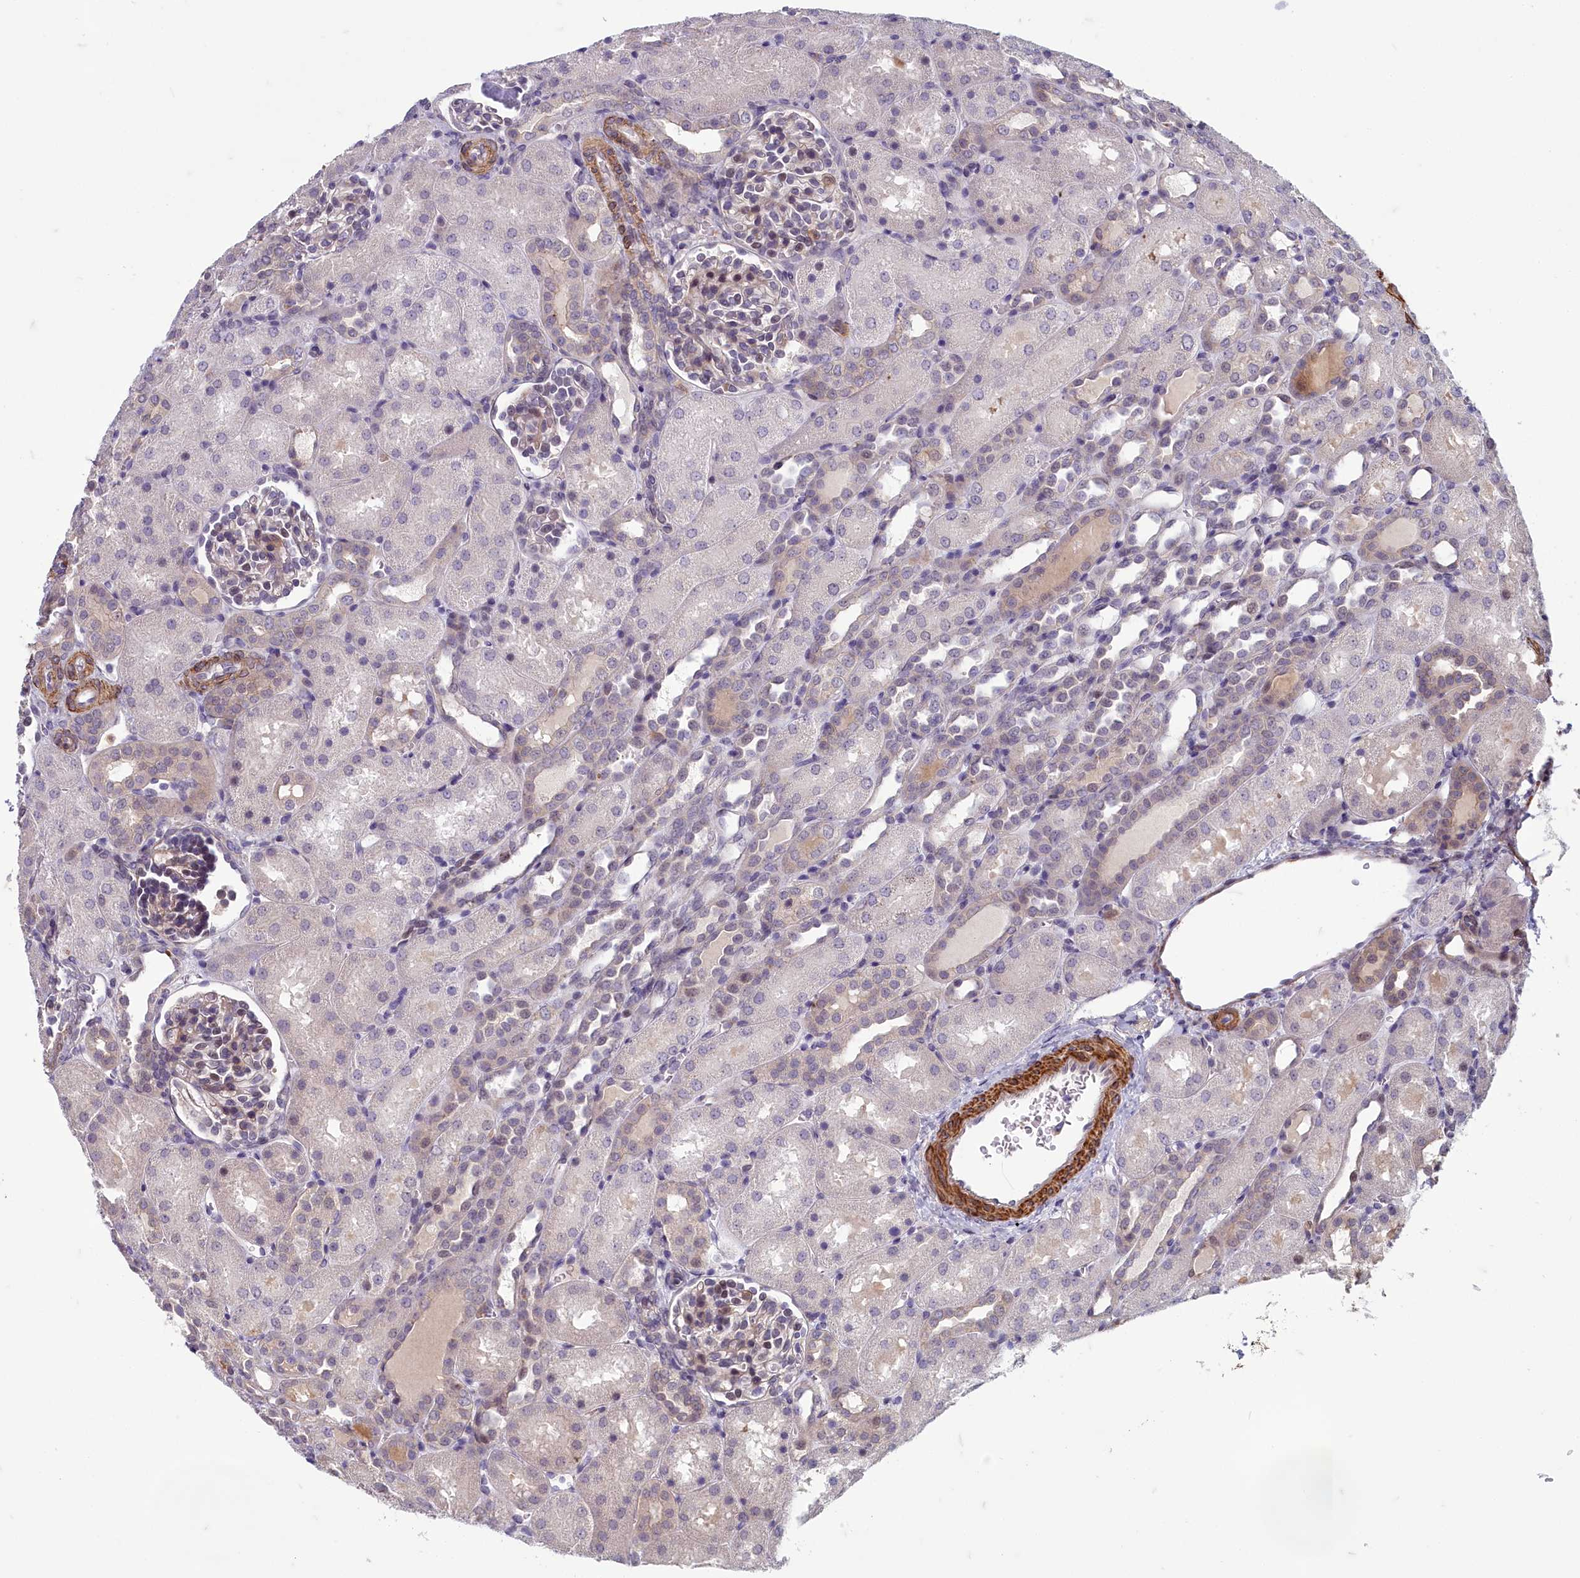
{"staining": {"intensity": "weak", "quantity": "<25%", "location": "nuclear"}, "tissue": "kidney", "cell_type": "Cells in glomeruli", "image_type": "normal", "snomed": [{"axis": "morphology", "description": "Normal tissue, NOS"}, {"axis": "topography", "description": "Kidney"}], "caption": "An IHC histopathology image of benign kidney is shown. There is no staining in cells in glomeruli of kidney.", "gene": "ZNF626", "patient": {"sex": "male", "age": 1}}